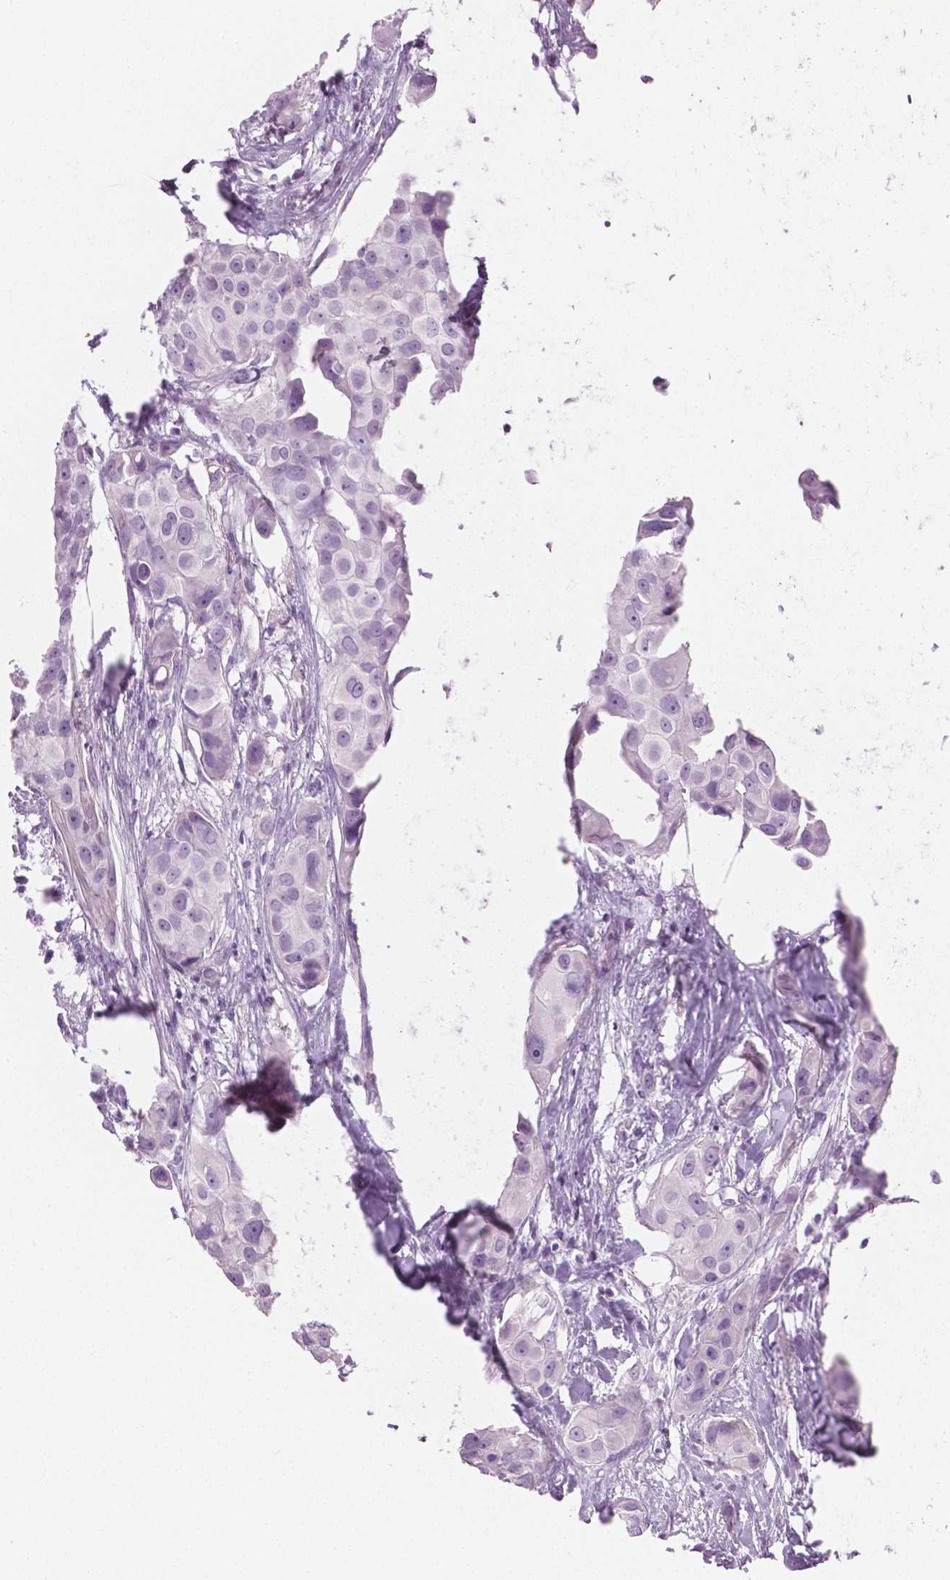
{"staining": {"intensity": "negative", "quantity": "none", "location": "none"}, "tissue": "breast cancer", "cell_type": "Tumor cells", "image_type": "cancer", "snomed": [{"axis": "morphology", "description": "Duct carcinoma"}, {"axis": "topography", "description": "Breast"}], "caption": "The immunohistochemistry micrograph has no significant staining in tumor cells of breast intraductal carcinoma tissue.", "gene": "PLIN4", "patient": {"sex": "female", "age": 38}}